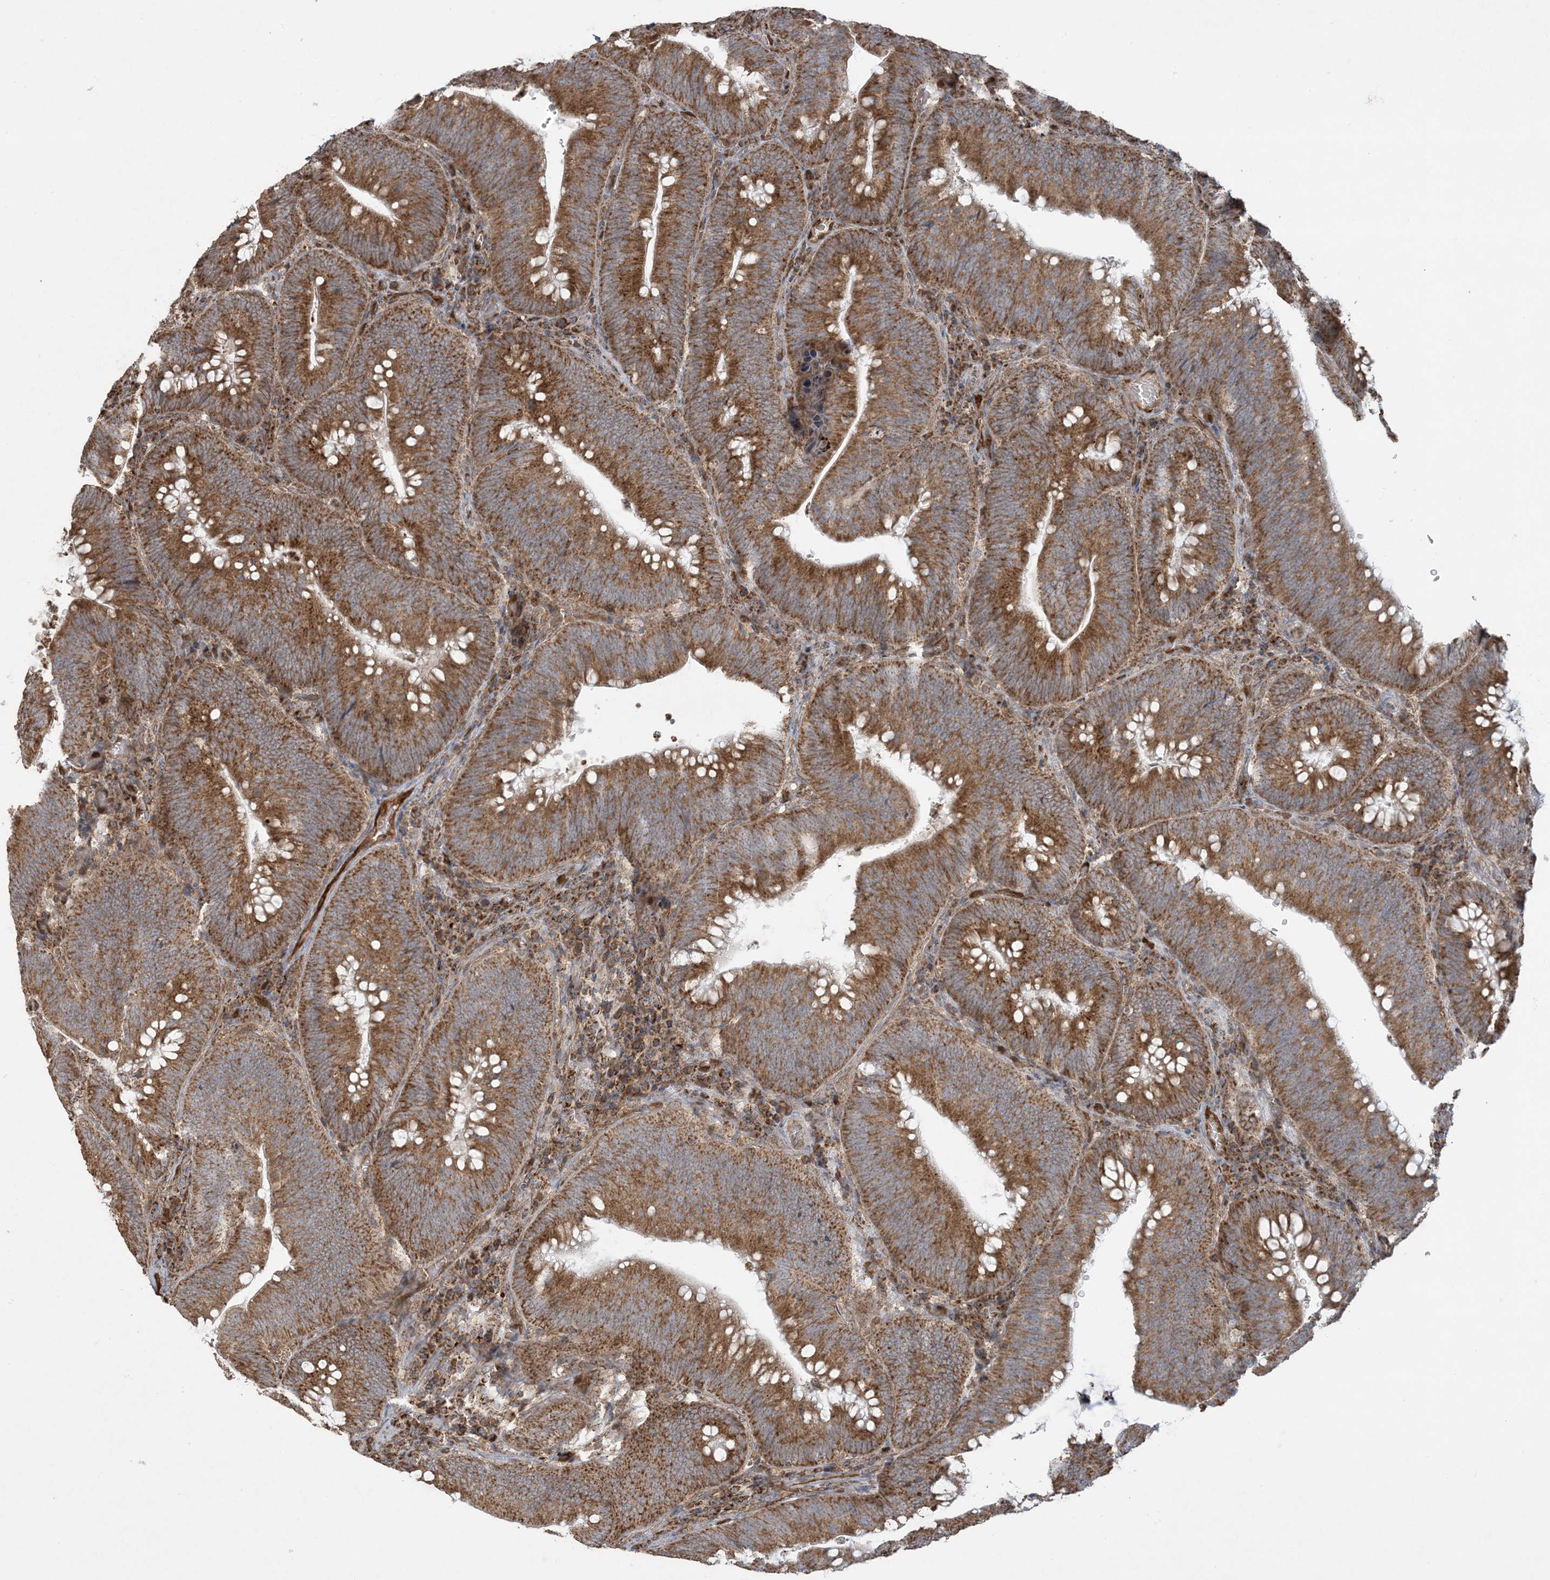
{"staining": {"intensity": "moderate", "quantity": ">75%", "location": "cytoplasmic/membranous"}, "tissue": "colorectal cancer", "cell_type": "Tumor cells", "image_type": "cancer", "snomed": [{"axis": "morphology", "description": "Normal tissue, NOS"}, {"axis": "topography", "description": "Colon"}], "caption": "Brown immunohistochemical staining in human colorectal cancer exhibits moderate cytoplasmic/membranous positivity in about >75% of tumor cells.", "gene": "PPM1F", "patient": {"sex": "female", "age": 82}}